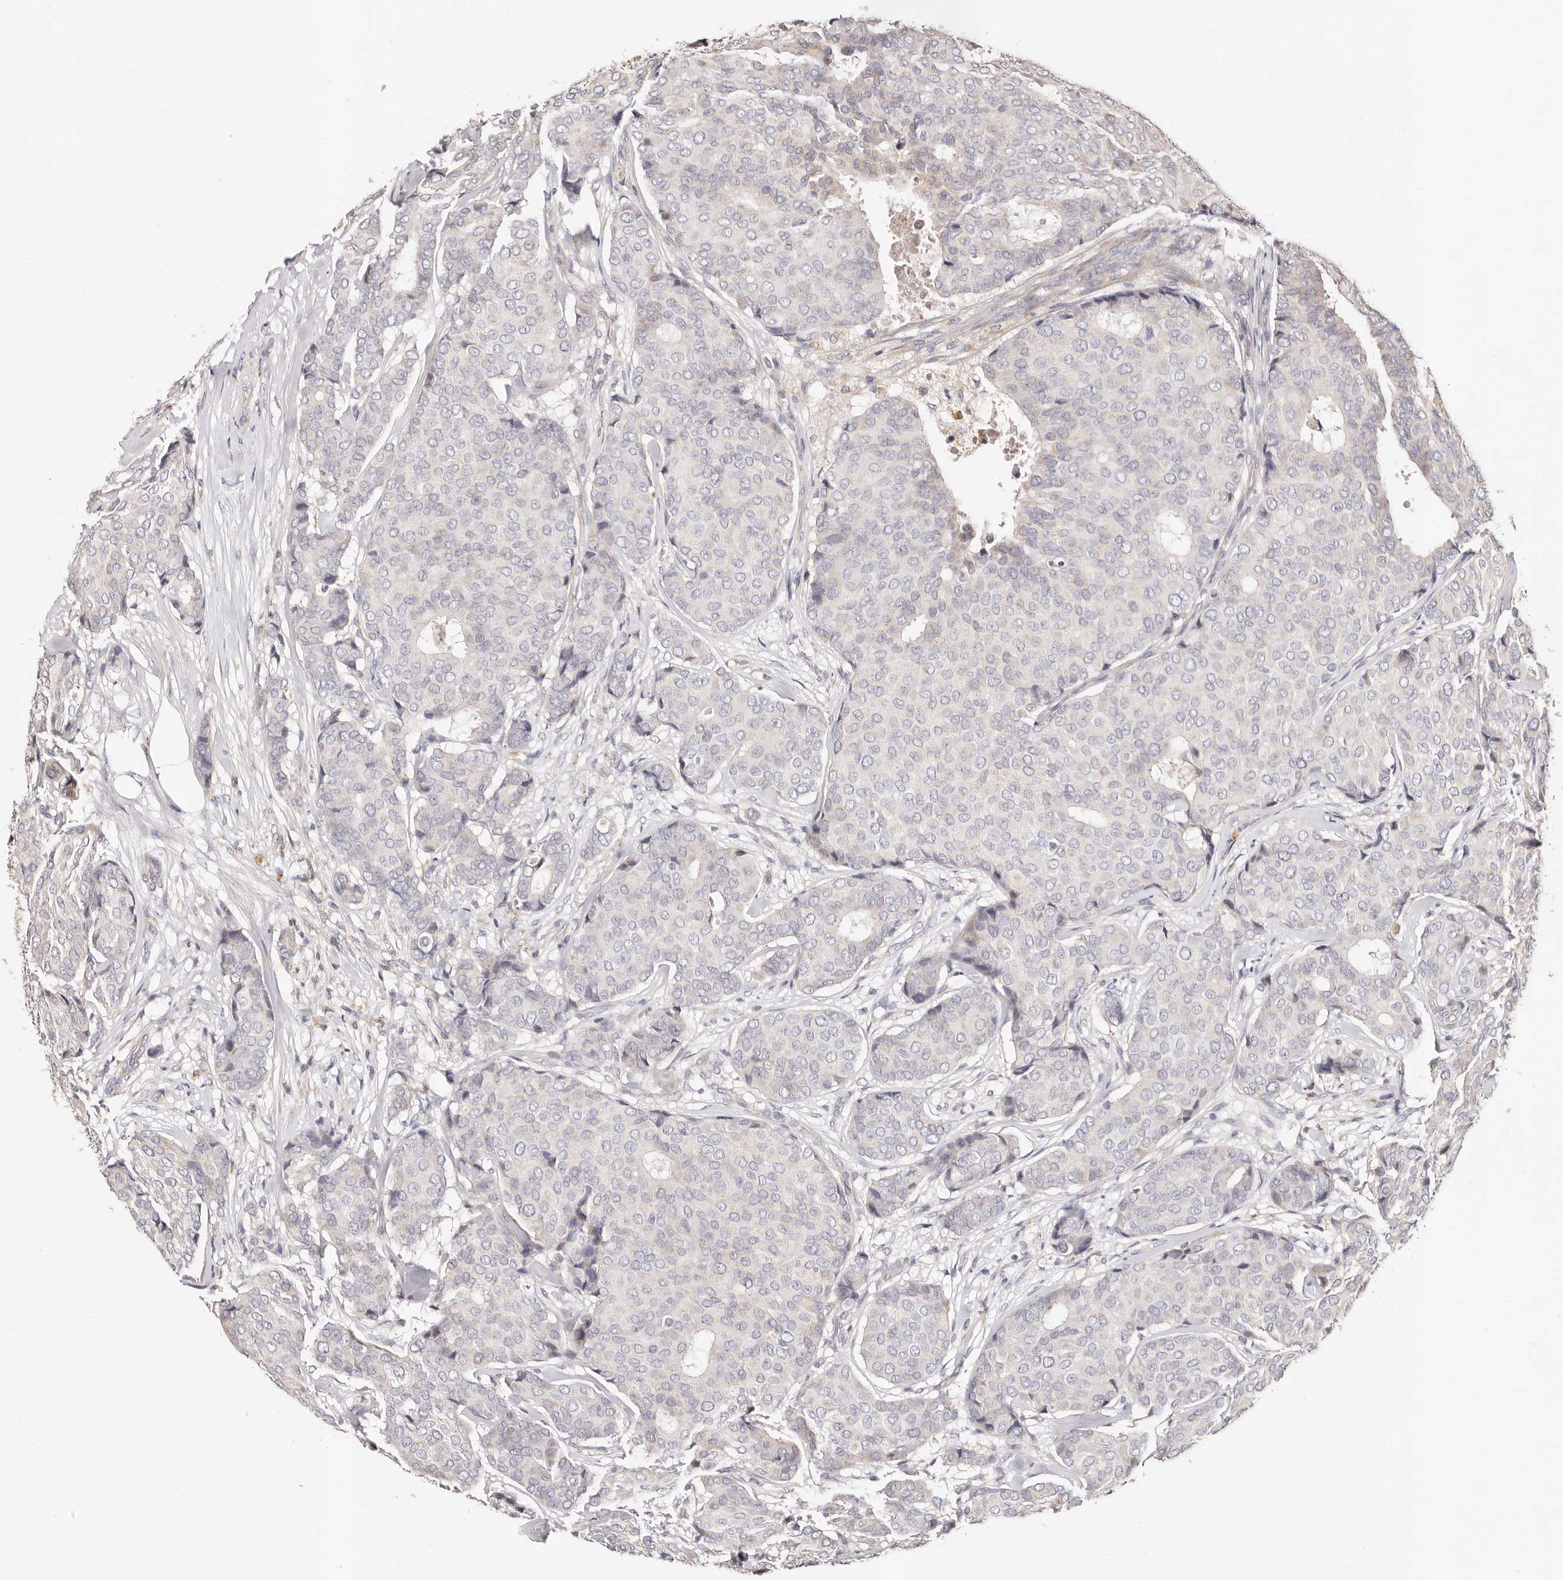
{"staining": {"intensity": "negative", "quantity": "none", "location": "none"}, "tissue": "breast cancer", "cell_type": "Tumor cells", "image_type": "cancer", "snomed": [{"axis": "morphology", "description": "Duct carcinoma"}, {"axis": "topography", "description": "Breast"}], "caption": "Immunohistochemistry (IHC) image of neoplastic tissue: human infiltrating ductal carcinoma (breast) stained with DAB demonstrates no significant protein staining in tumor cells.", "gene": "MAPK1", "patient": {"sex": "female", "age": 75}}